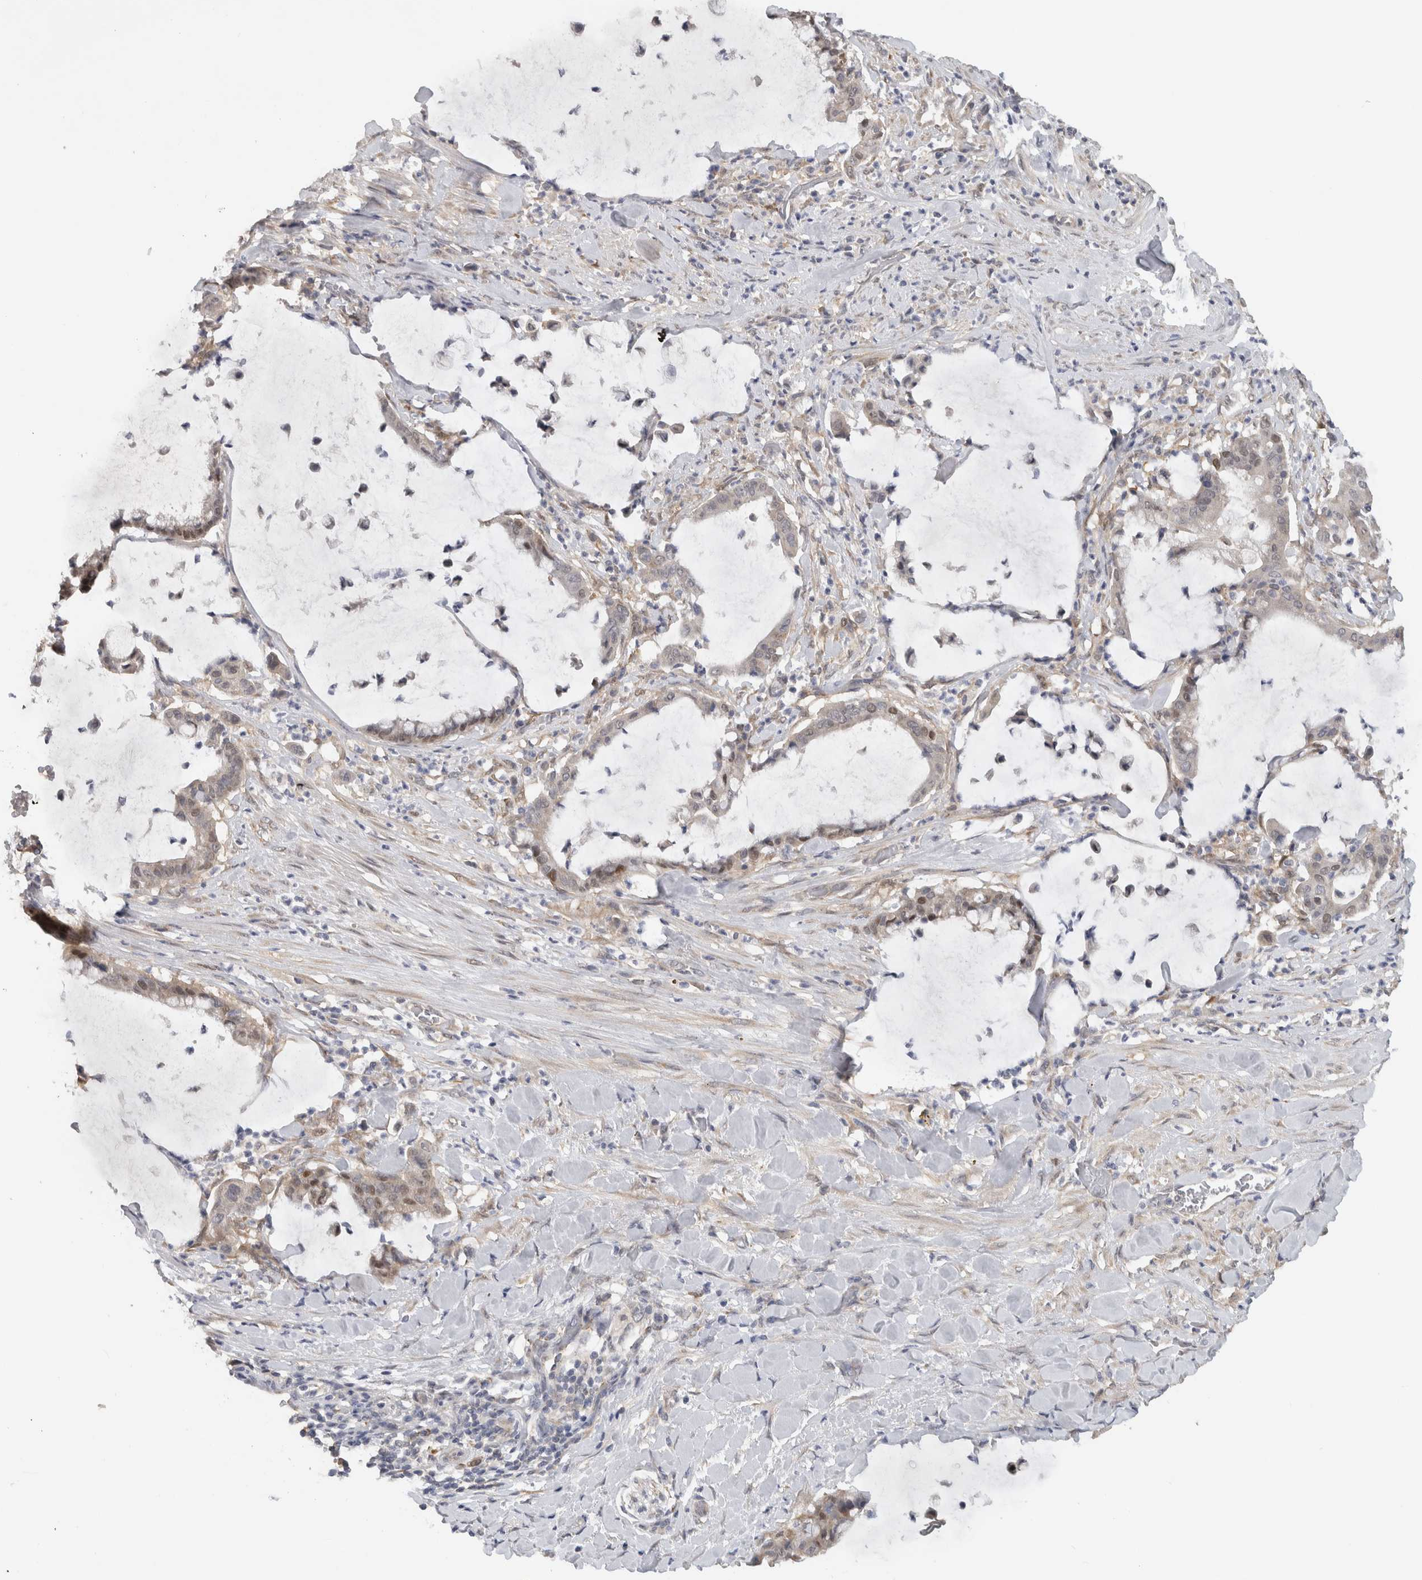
{"staining": {"intensity": "weak", "quantity": "25%-75%", "location": "cytoplasmic/membranous,nuclear"}, "tissue": "pancreatic cancer", "cell_type": "Tumor cells", "image_type": "cancer", "snomed": [{"axis": "morphology", "description": "Adenocarcinoma, NOS"}, {"axis": "topography", "description": "Pancreas"}], "caption": "Pancreatic cancer (adenocarcinoma) stained with a protein marker exhibits weak staining in tumor cells.", "gene": "DYRK2", "patient": {"sex": "male", "age": 41}}